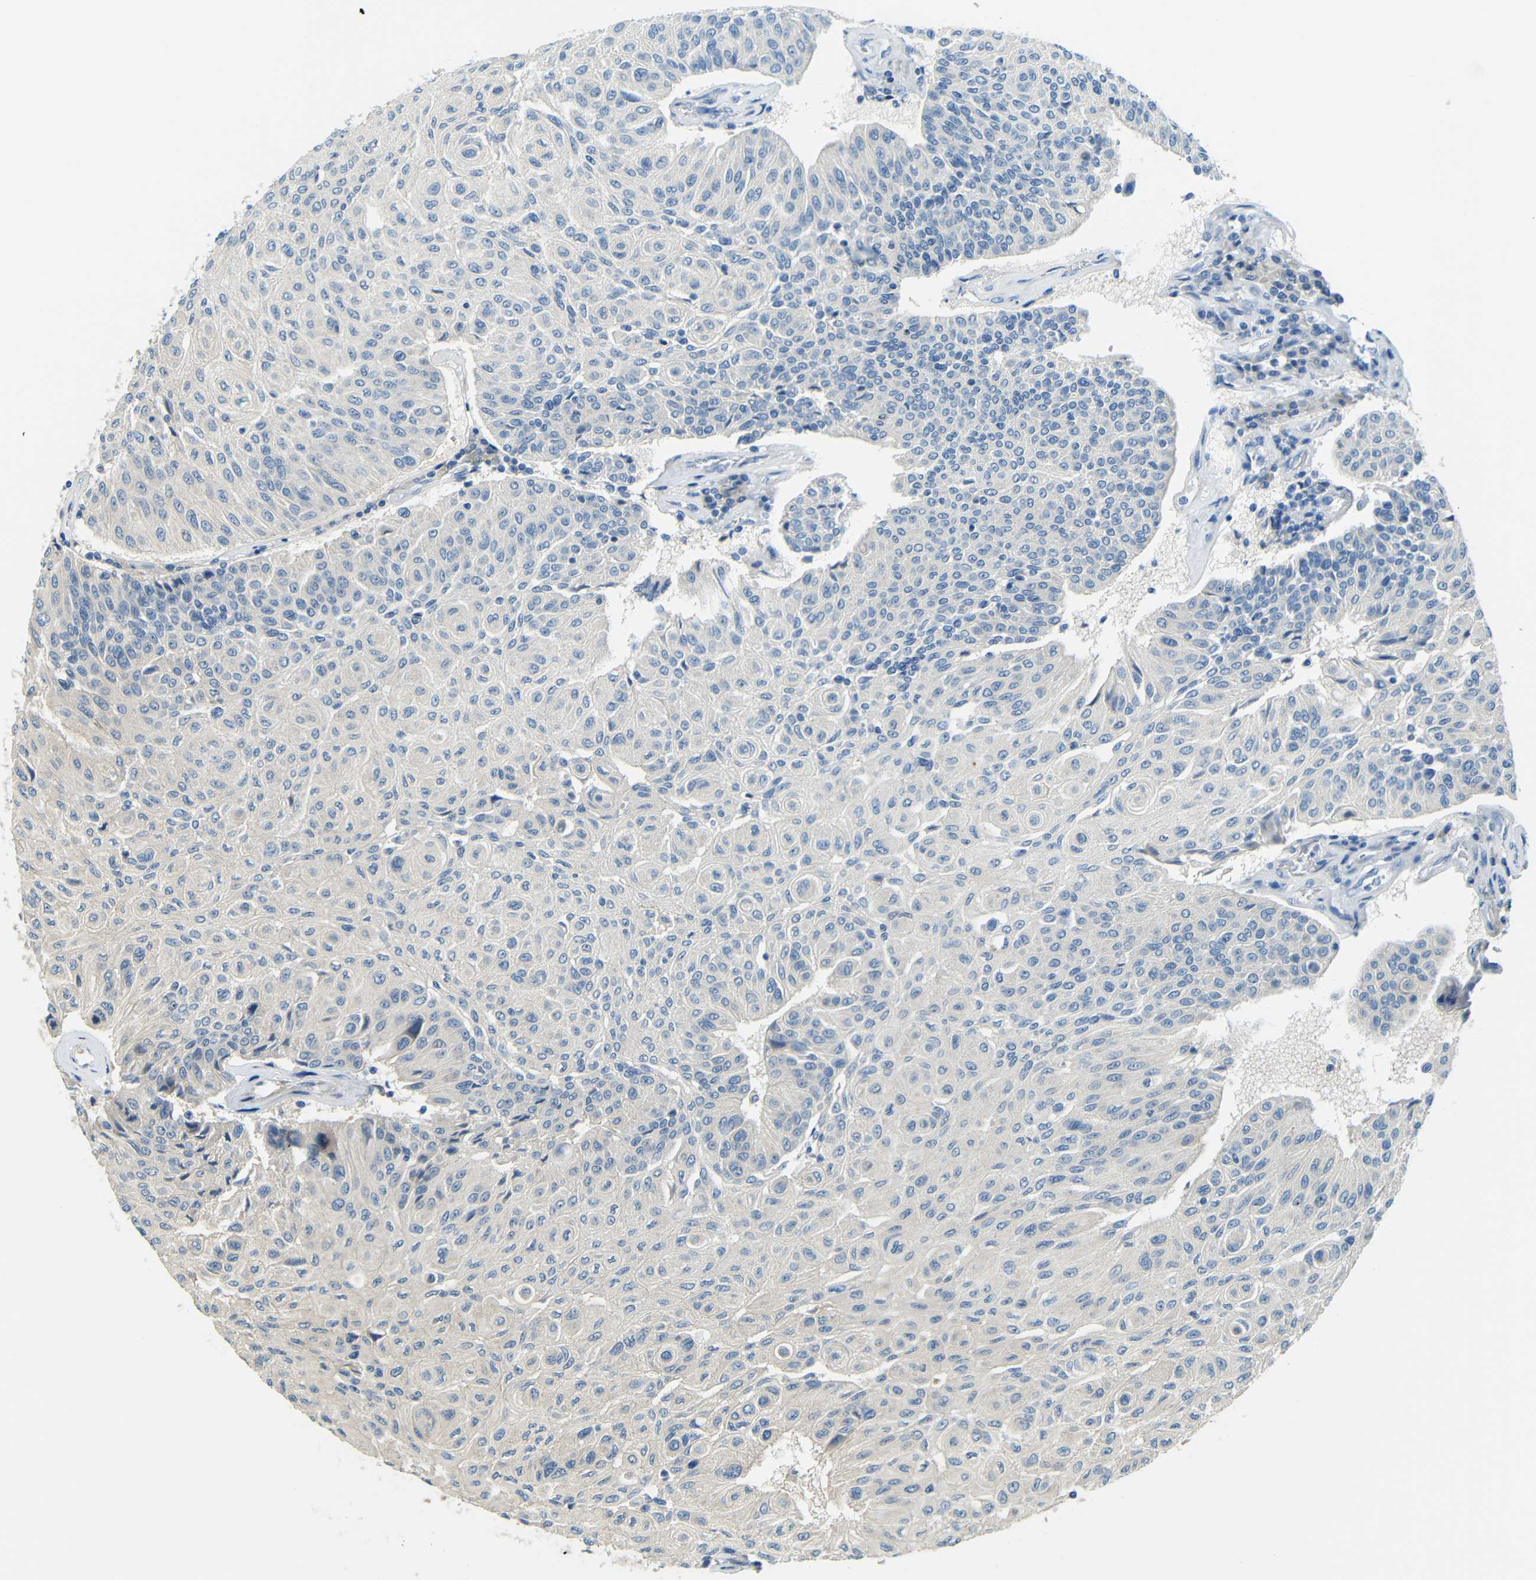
{"staining": {"intensity": "negative", "quantity": "none", "location": "none"}, "tissue": "urothelial cancer", "cell_type": "Tumor cells", "image_type": "cancer", "snomed": [{"axis": "morphology", "description": "Urothelial carcinoma, High grade"}, {"axis": "topography", "description": "Urinary bladder"}], "caption": "A high-resolution image shows immunohistochemistry staining of urothelial carcinoma (high-grade), which reveals no significant positivity in tumor cells.", "gene": "FNDC3A", "patient": {"sex": "male", "age": 66}}